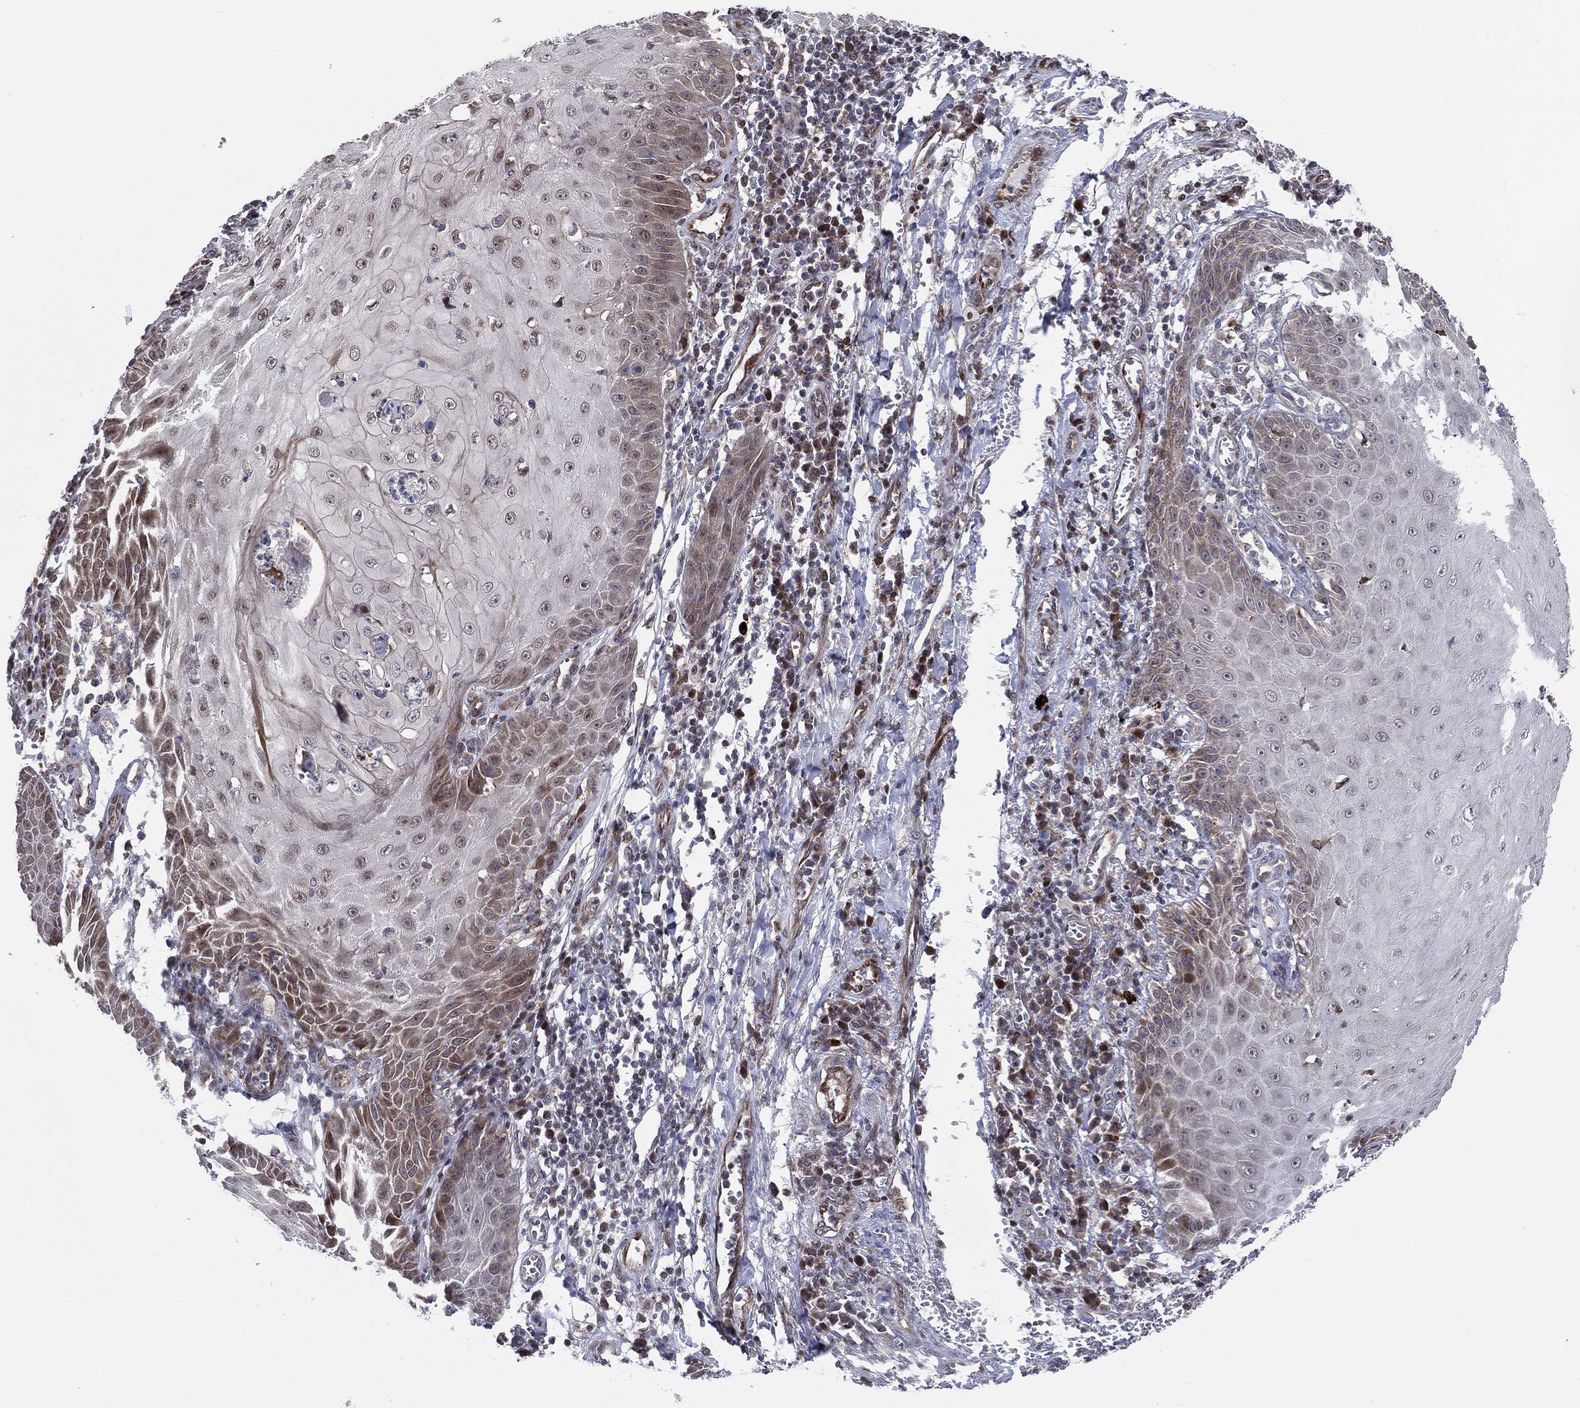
{"staining": {"intensity": "moderate", "quantity": "<25%", "location": "cytoplasmic/membranous"}, "tissue": "skin cancer", "cell_type": "Tumor cells", "image_type": "cancer", "snomed": [{"axis": "morphology", "description": "Squamous cell carcinoma, NOS"}, {"axis": "topography", "description": "Skin"}], "caption": "A photomicrograph of human skin cancer stained for a protein exhibits moderate cytoplasmic/membranous brown staining in tumor cells.", "gene": "UTP14A", "patient": {"sex": "male", "age": 70}}